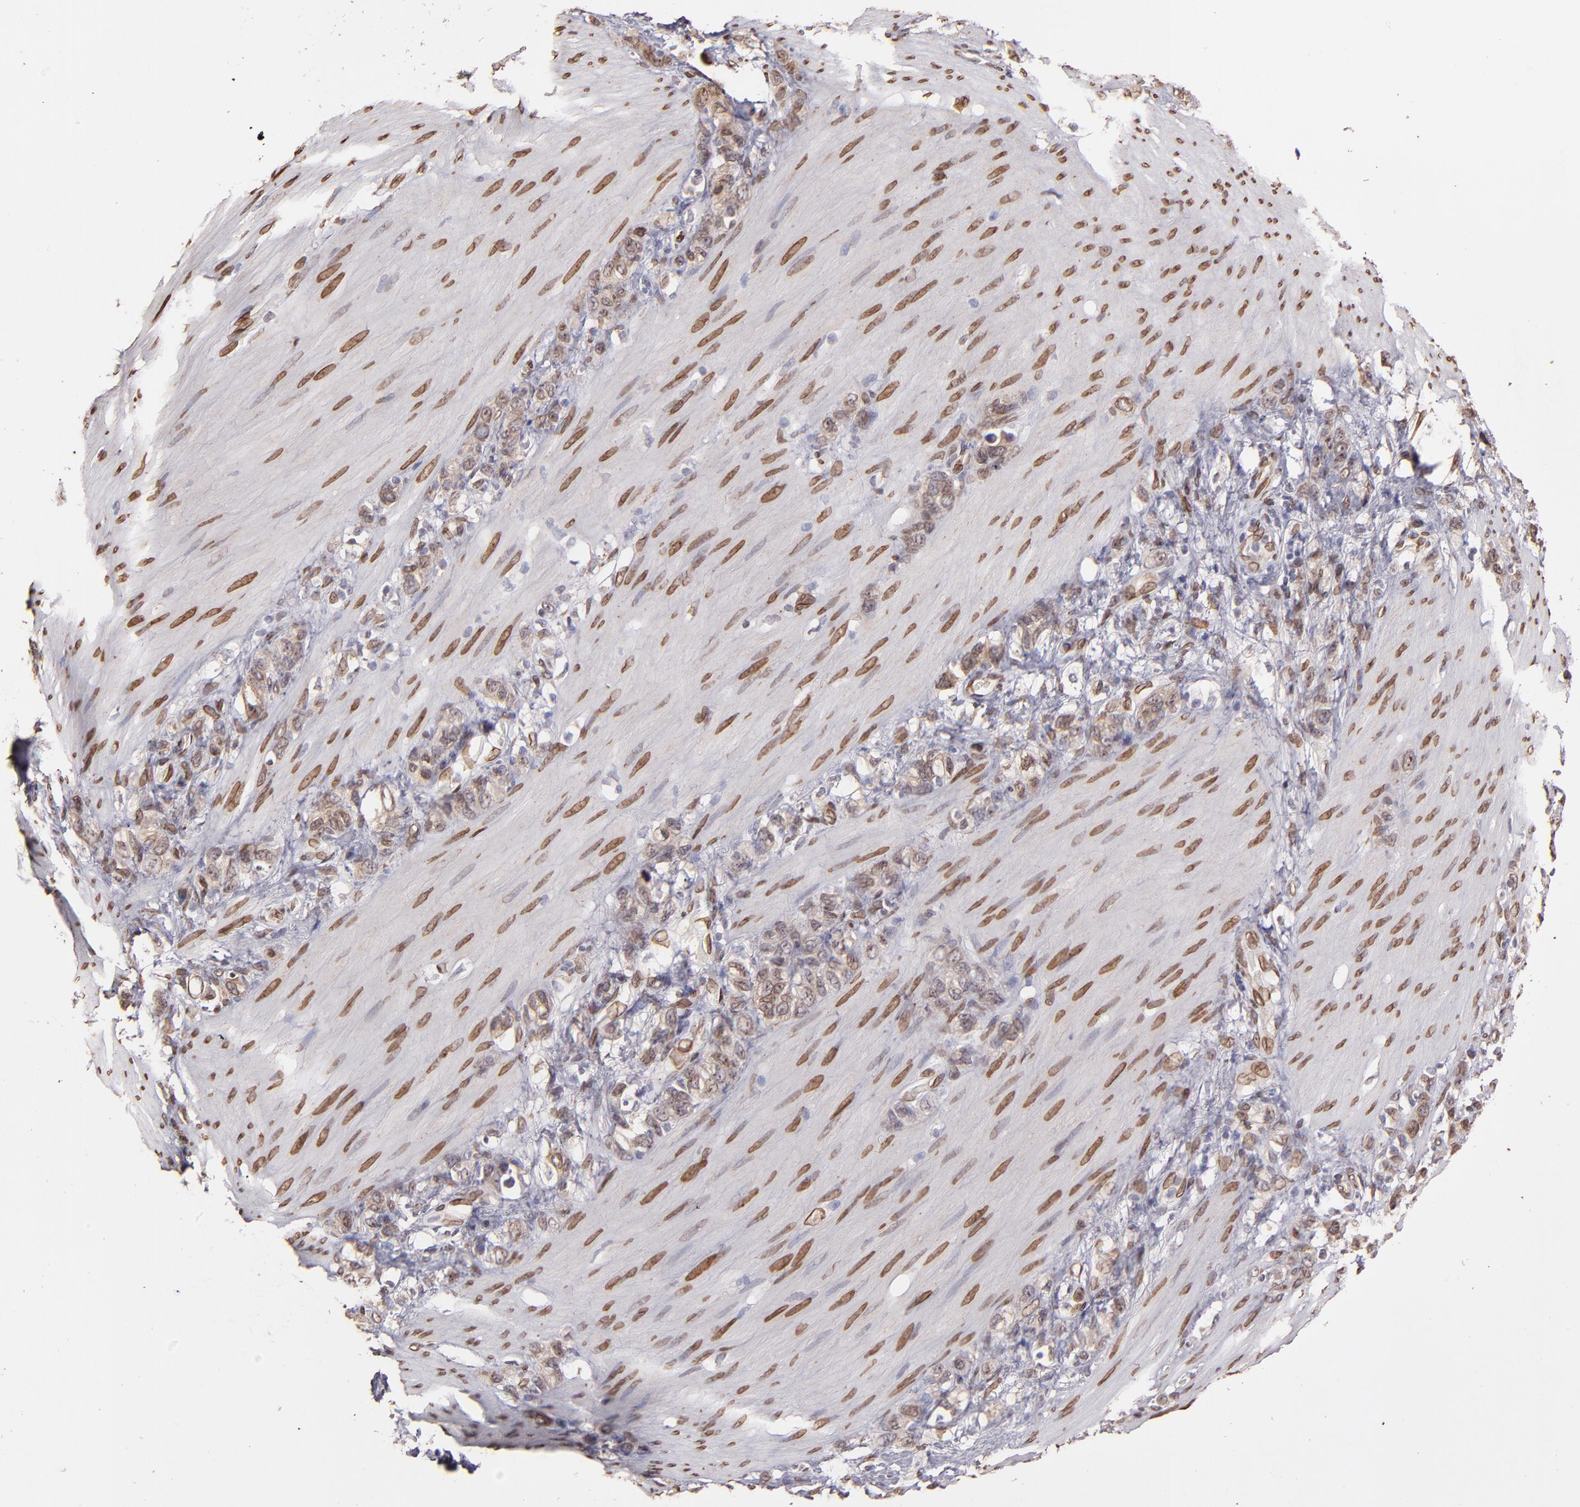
{"staining": {"intensity": "moderate", "quantity": ">75%", "location": "cytoplasmic/membranous,nuclear"}, "tissue": "stomach cancer", "cell_type": "Tumor cells", "image_type": "cancer", "snomed": [{"axis": "morphology", "description": "Normal tissue, NOS"}, {"axis": "morphology", "description": "Adenocarcinoma, NOS"}, {"axis": "morphology", "description": "Adenocarcinoma, High grade"}, {"axis": "topography", "description": "Stomach, upper"}, {"axis": "topography", "description": "Stomach"}], "caption": "Tumor cells exhibit medium levels of moderate cytoplasmic/membranous and nuclear positivity in approximately >75% of cells in human high-grade adenocarcinoma (stomach). Nuclei are stained in blue.", "gene": "PUM3", "patient": {"sex": "female", "age": 65}}